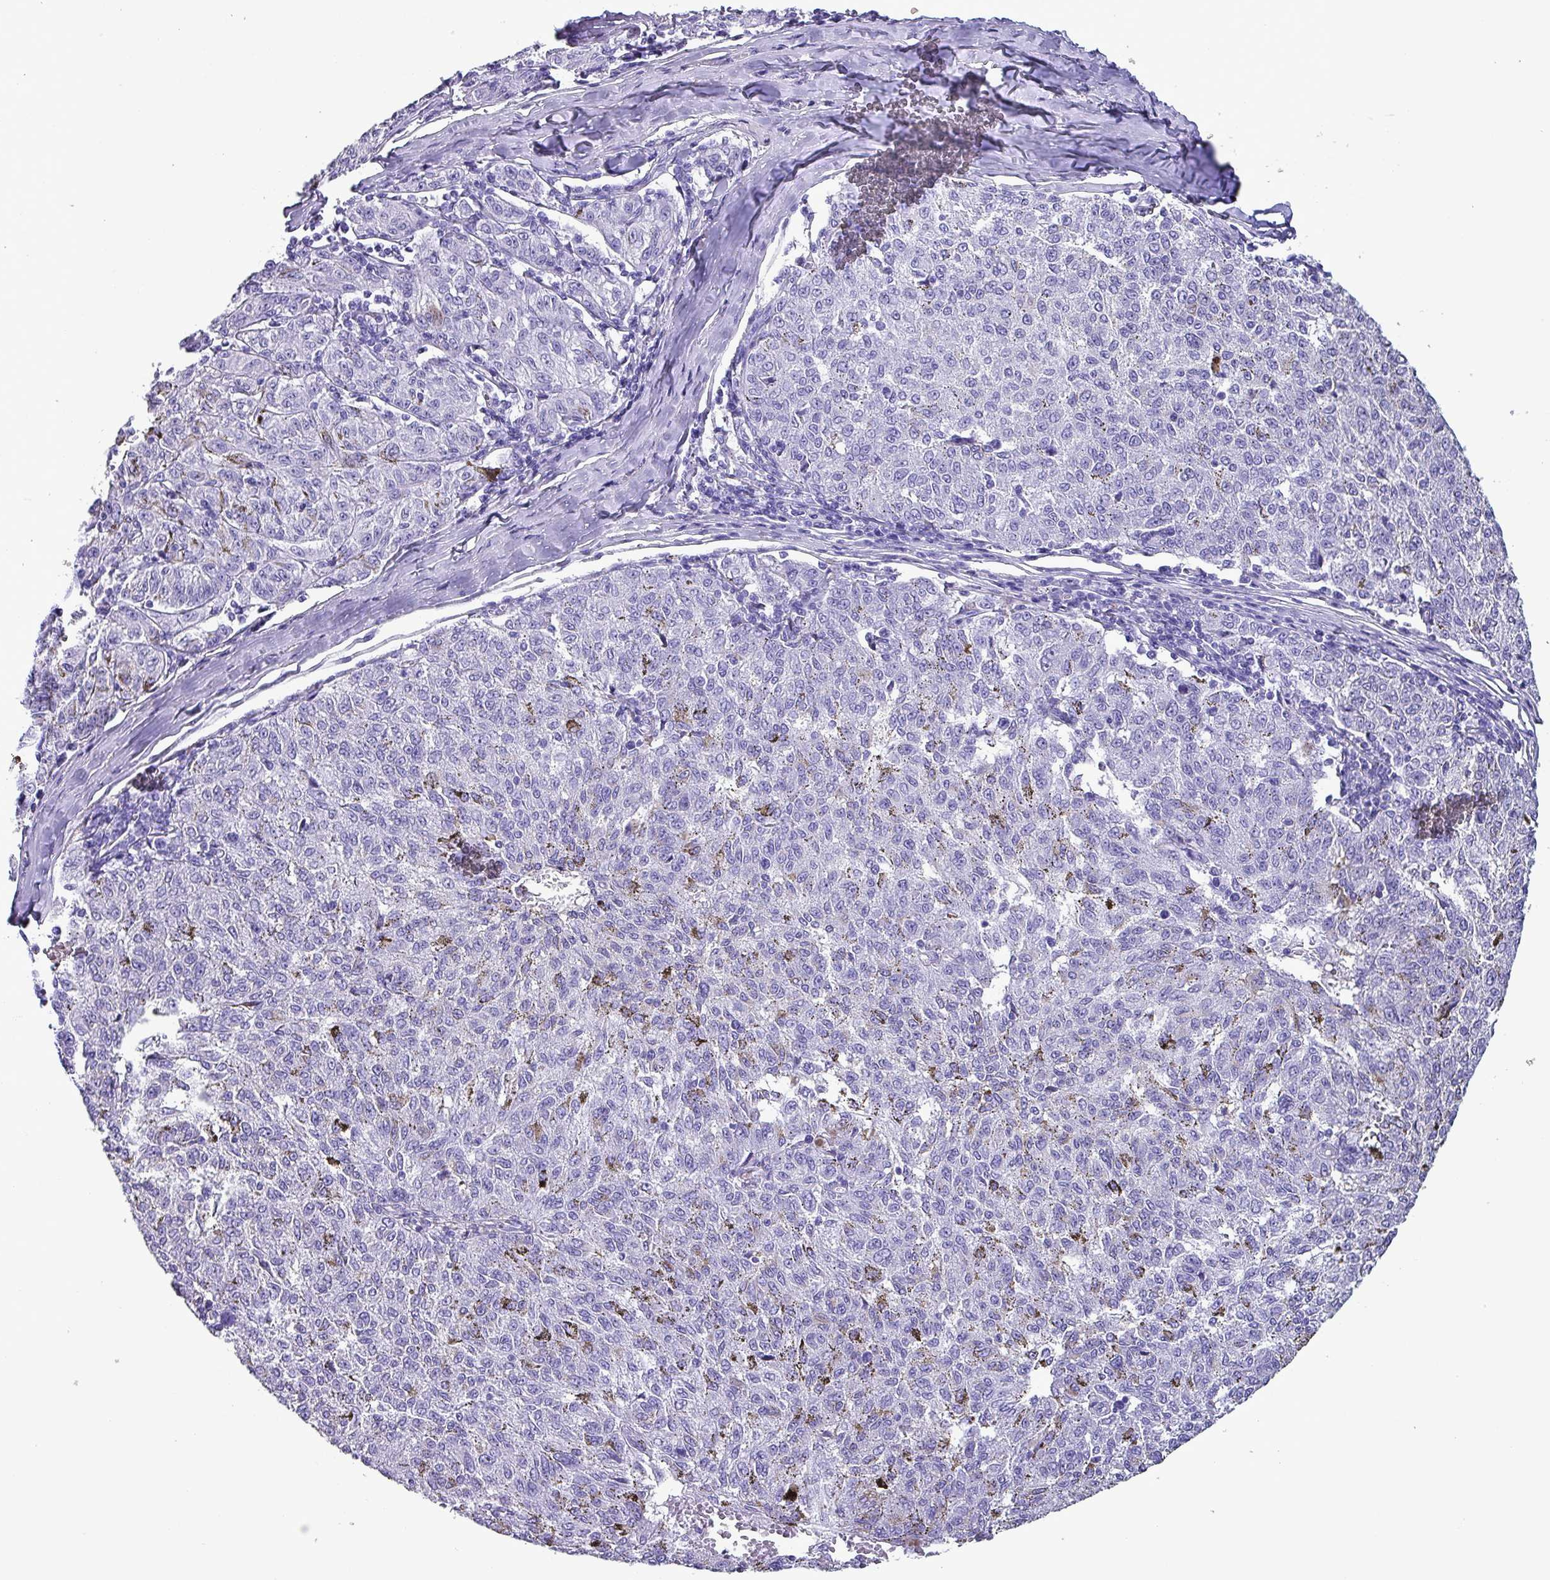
{"staining": {"intensity": "negative", "quantity": "none", "location": "none"}, "tissue": "melanoma", "cell_type": "Tumor cells", "image_type": "cancer", "snomed": [{"axis": "morphology", "description": "Malignant melanoma, NOS"}, {"axis": "topography", "description": "Skin"}], "caption": "A high-resolution image shows immunohistochemistry (IHC) staining of malignant melanoma, which displays no significant expression in tumor cells. (Stains: DAB IHC with hematoxylin counter stain, Microscopy: brightfield microscopy at high magnification).", "gene": "KRT6C", "patient": {"sex": "female", "age": 72}}